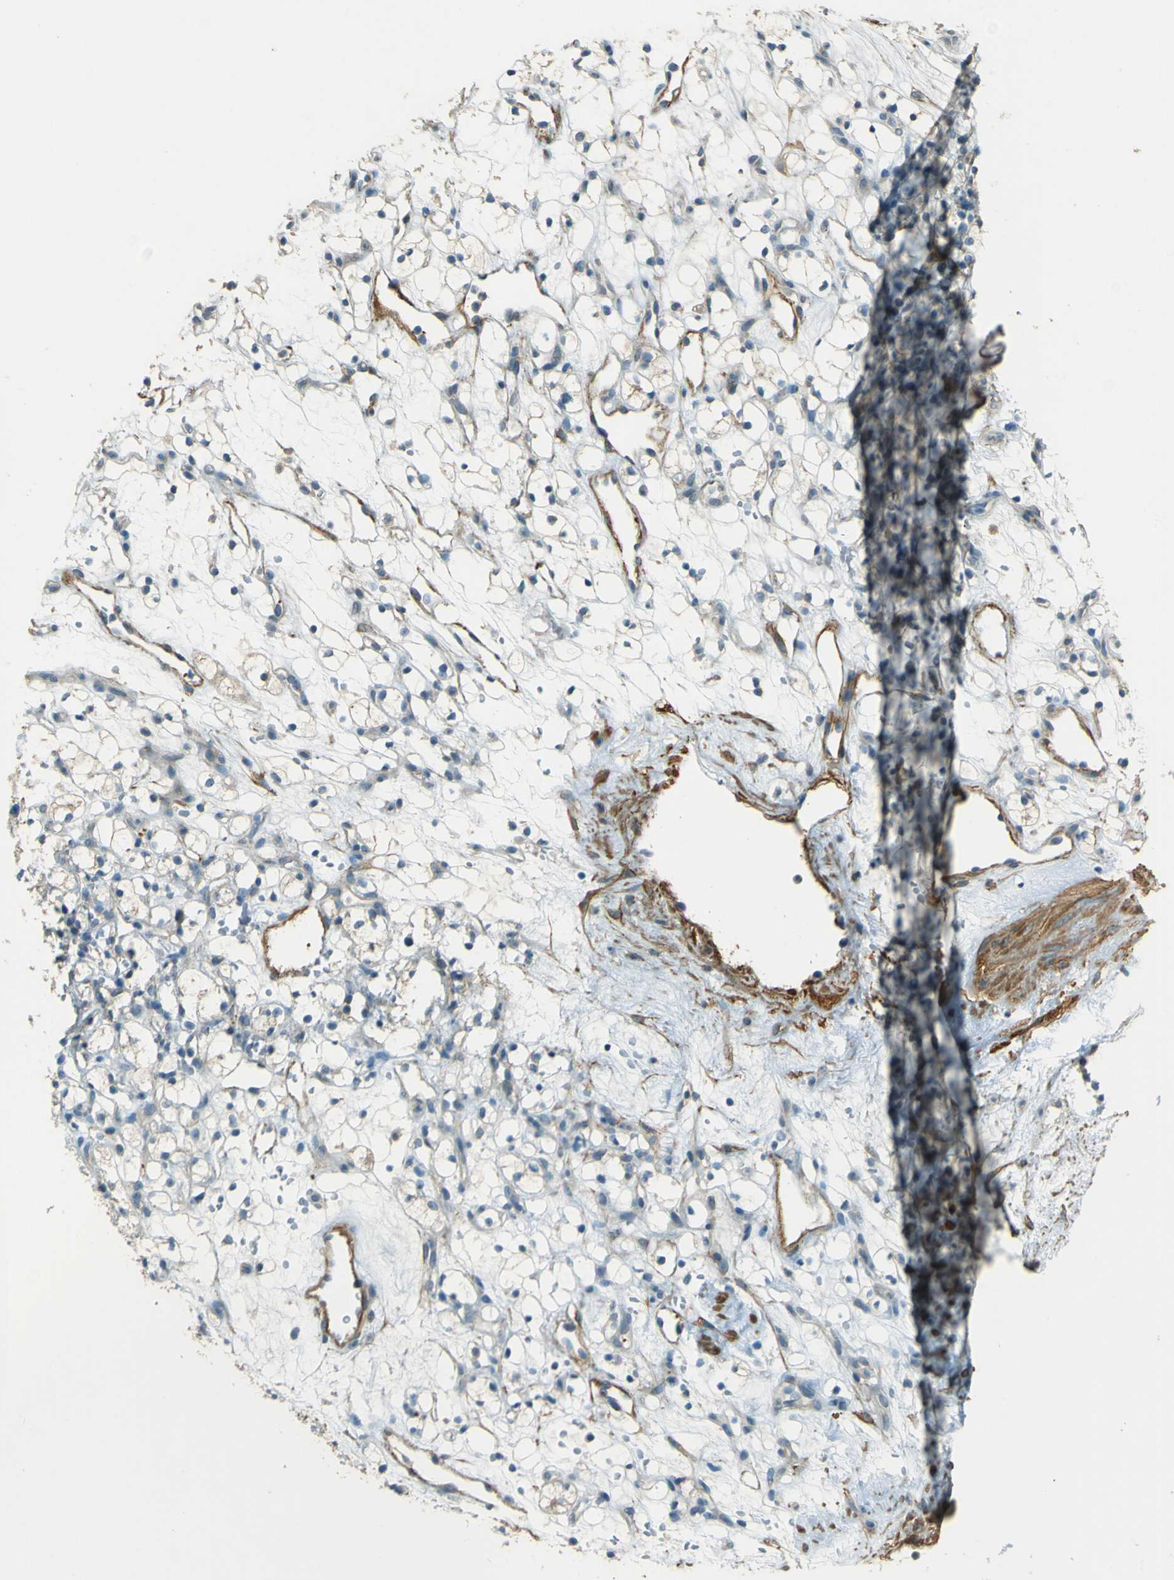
{"staining": {"intensity": "negative", "quantity": "none", "location": "none"}, "tissue": "renal cancer", "cell_type": "Tumor cells", "image_type": "cancer", "snomed": [{"axis": "morphology", "description": "Adenocarcinoma, NOS"}, {"axis": "topography", "description": "Kidney"}], "caption": "High power microscopy photomicrograph of an immunohistochemistry photomicrograph of renal cancer, revealing no significant staining in tumor cells. (DAB (3,3'-diaminobenzidine) IHC visualized using brightfield microscopy, high magnification).", "gene": "NEXN", "patient": {"sex": "female", "age": 60}}